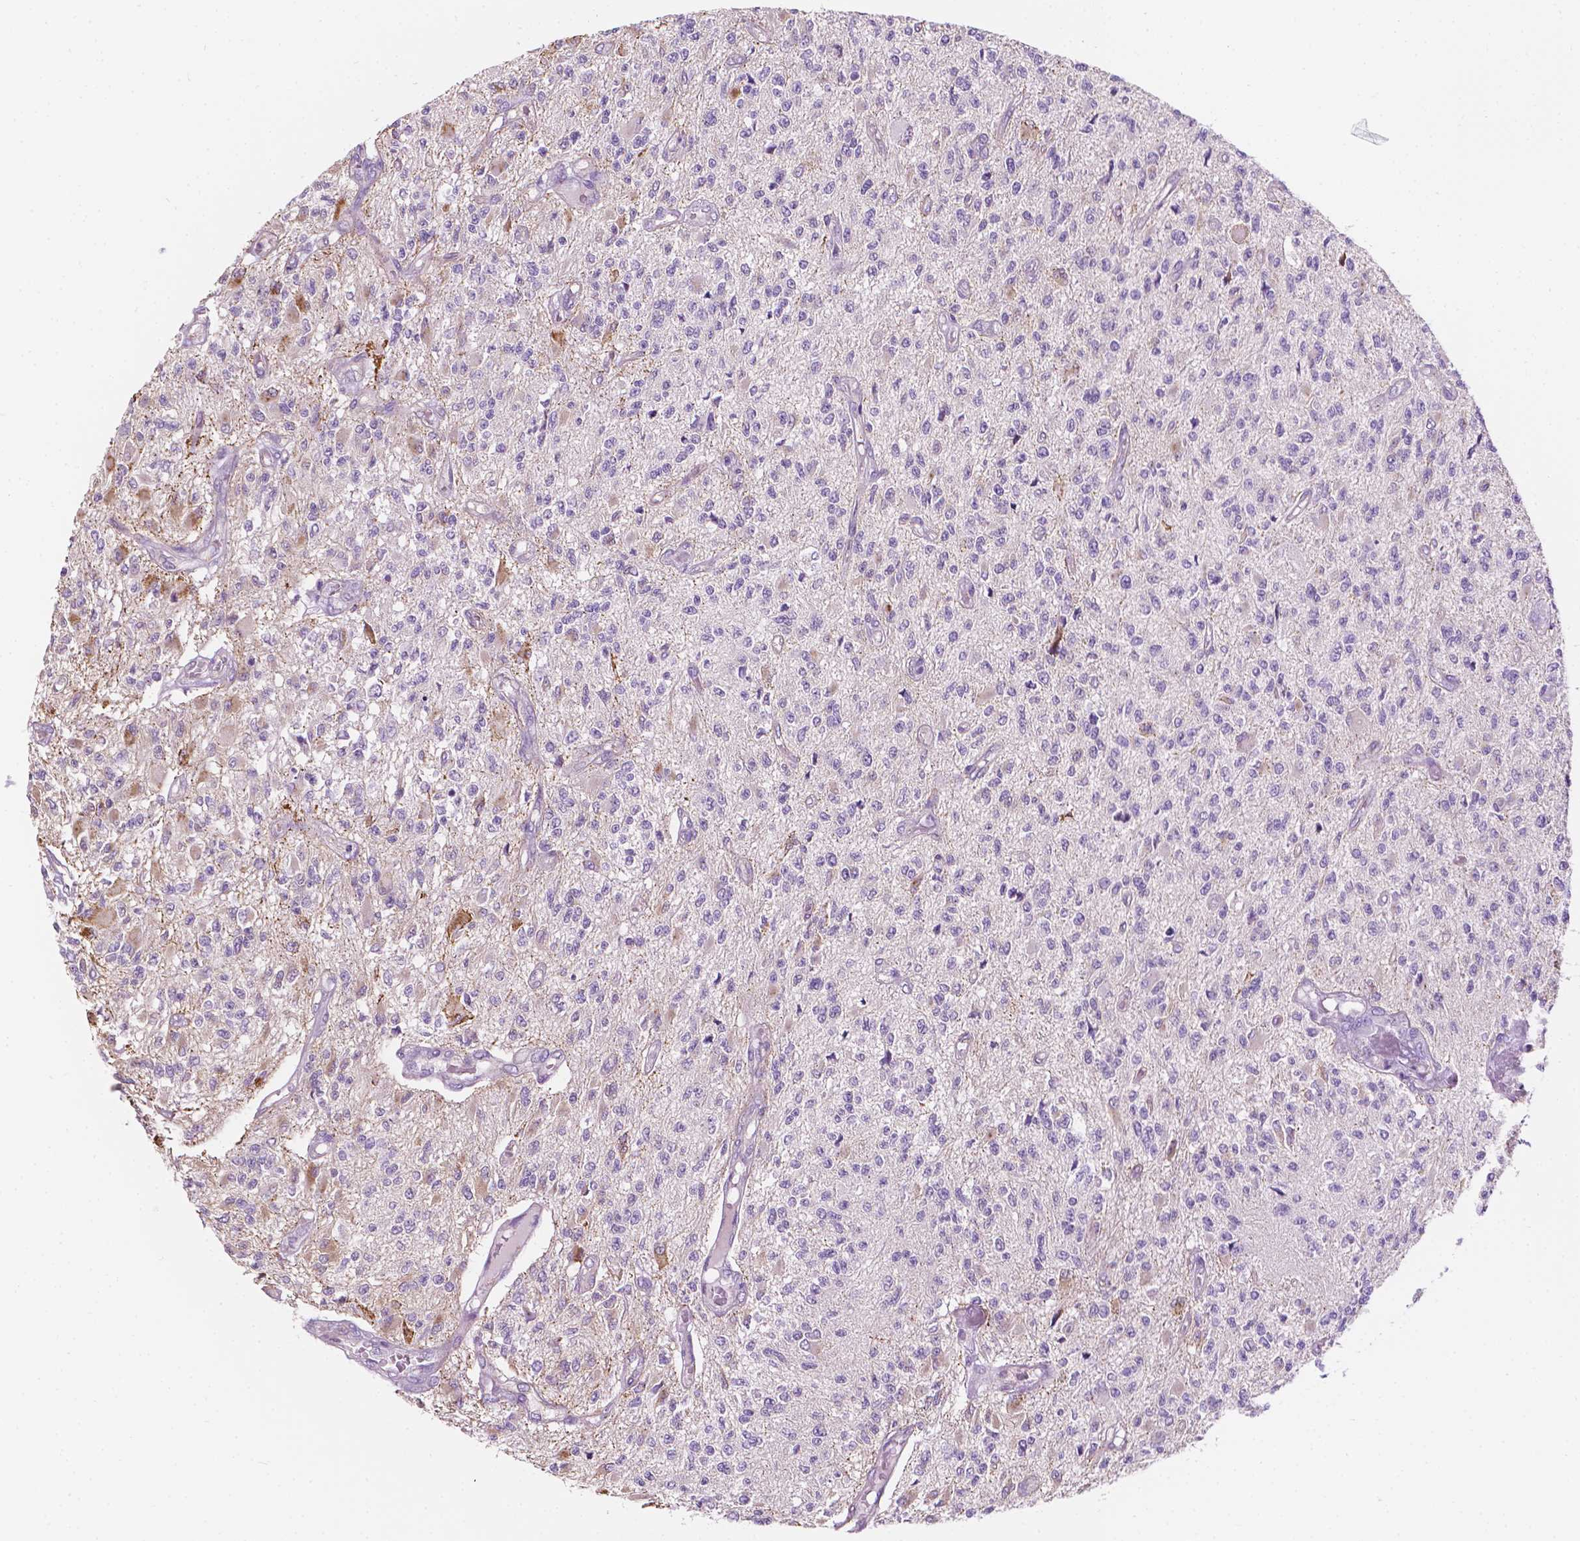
{"staining": {"intensity": "negative", "quantity": "none", "location": "none"}, "tissue": "glioma", "cell_type": "Tumor cells", "image_type": "cancer", "snomed": [{"axis": "morphology", "description": "Glioma, malignant, High grade"}, {"axis": "topography", "description": "Brain"}], "caption": "Glioma stained for a protein using IHC demonstrates no staining tumor cells.", "gene": "NOS1AP", "patient": {"sex": "female", "age": 63}}